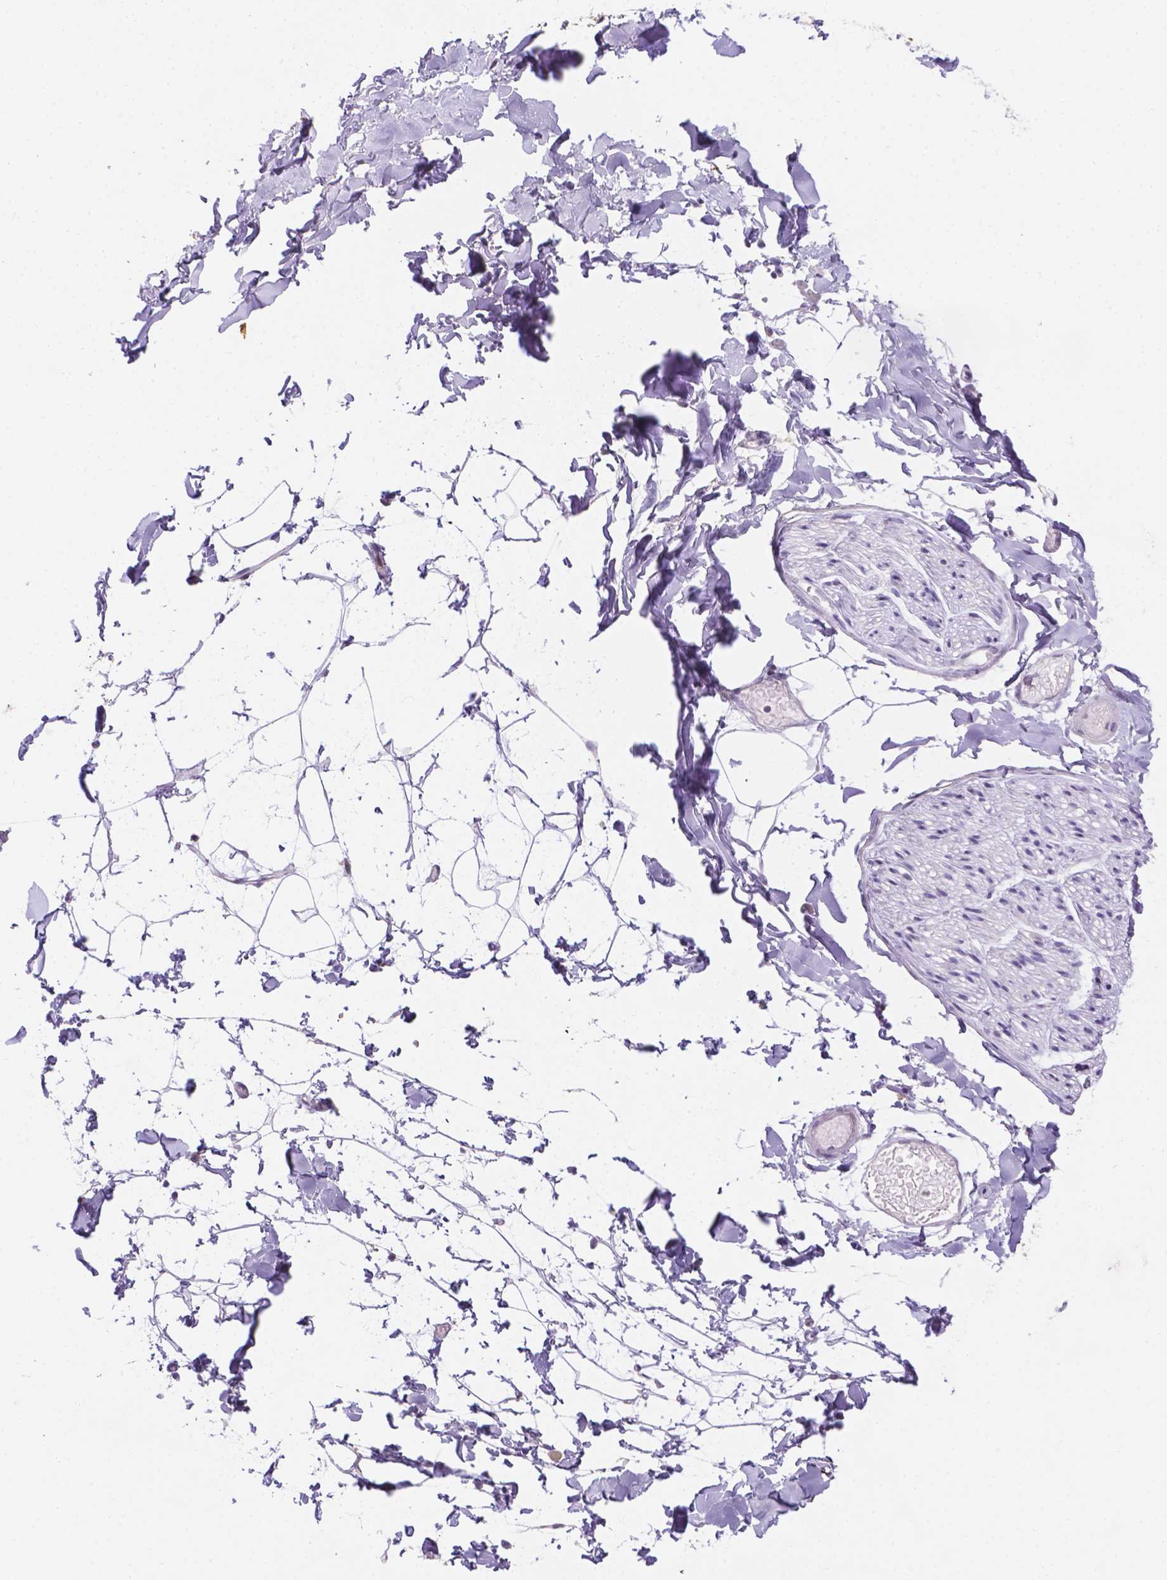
{"staining": {"intensity": "negative", "quantity": "none", "location": "none"}, "tissue": "adipose tissue", "cell_type": "Adipocytes", "image_type": "normal", "snomed": [{"axis": "morphology", "description": "Normal tissue, NOS"}, {"axis": "topography", "description": "Gallbladder"}, {"axis": "topography", "description": "Peripheral nerve tissue"}], "caption": "Adipocytes show no significant expression in benign adipose tissue.", "gene": "DMWD", "patient": {"sex": "female", "age": 45}}